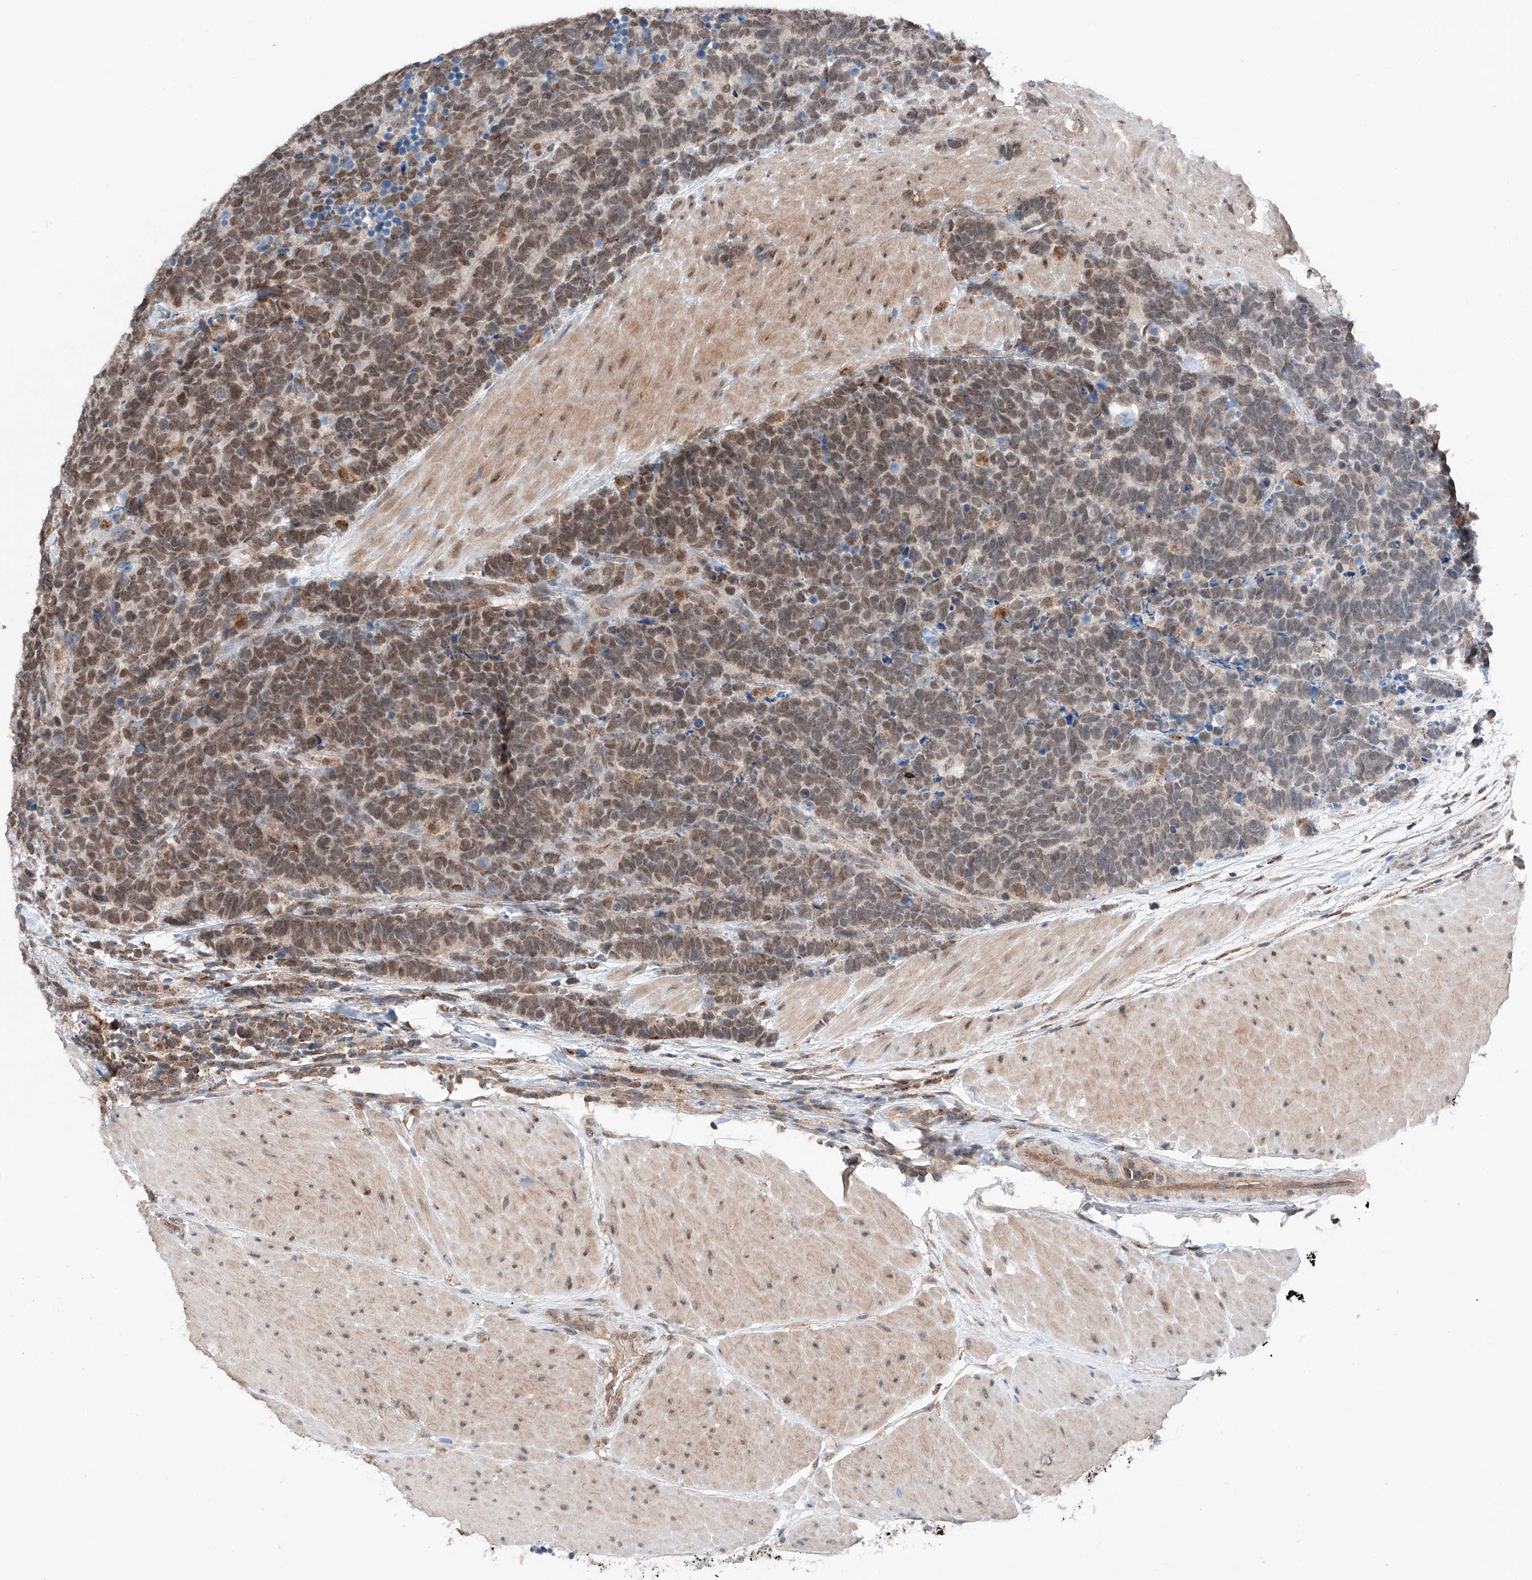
{"staining": {"intensity": "moderate", "quantity": ">75%", "location": "nuclear"}, "tissue": "carcinoid", "cell_type": "Tumor cells", "image_type": "cancer", "snomed": [{"axis": "morphology", "description": "Carcinoma, NOS"}, {"axis": "morphology", "description": "Carcinoid, malignant, NOS"}, {"axis": "topography", "description": "Urinary bladder"}], "caption": "Protein staining of carcinoid tissue exhibits moderate nuclear positivity in about >75% of tumor cells. (DAB = brown stain, brightfield microscopy at high magnification).", "gene": "TBX4", "patient": {"sex": "male", "age": 57}}